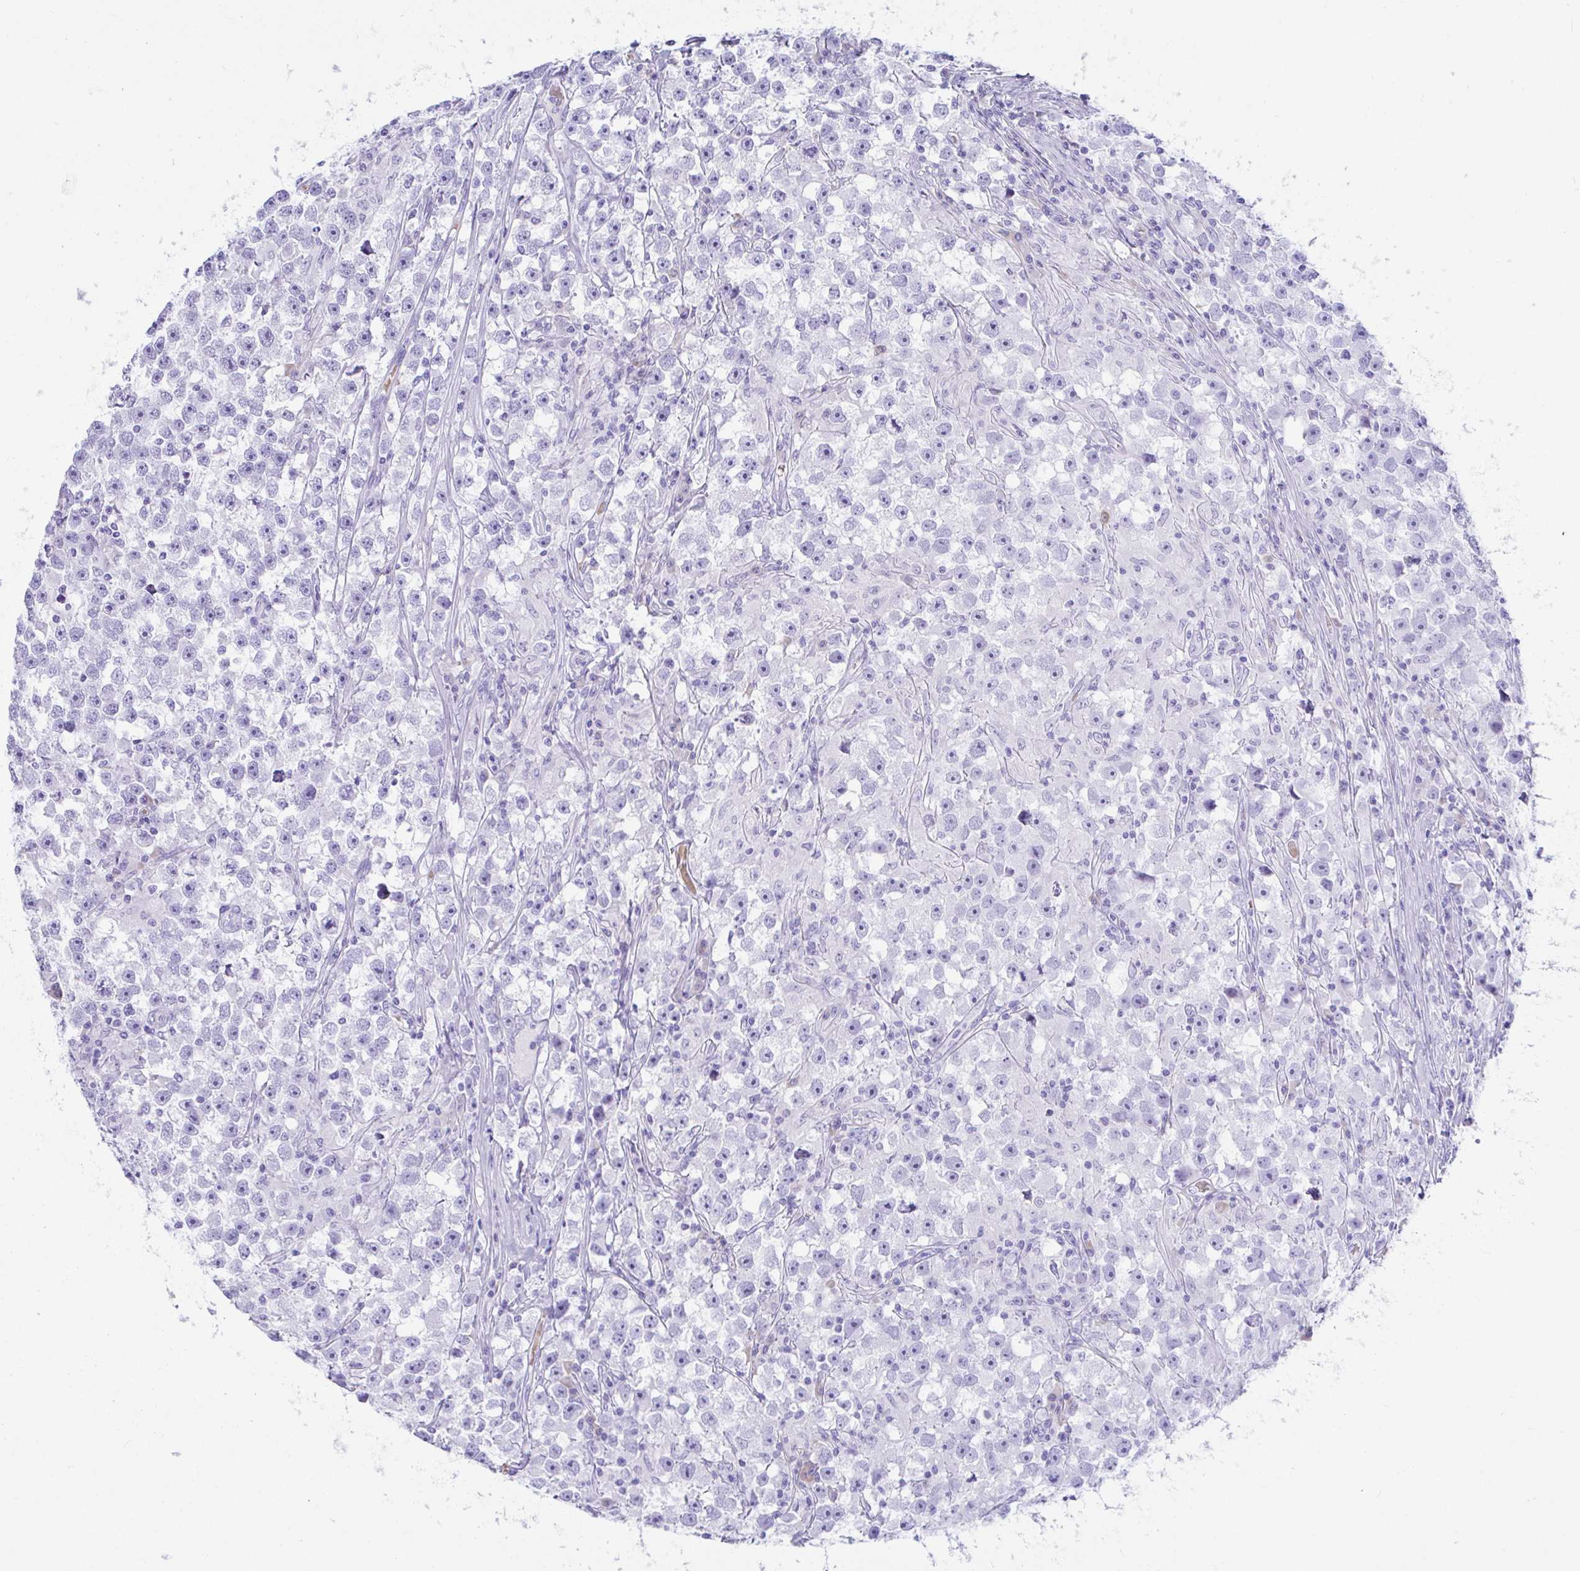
{"staining": {"intensity": "negative", "quantity": "none", "location": "none"}, "tissue": "testis cancer", "cell_type": "Tumor cells", "image_type": "cancer", "snomed": [{"axis": "morphology", "description": "Seminoma, NOS"}, {"axis": "topography", "description": "Testis"}], "caption": "Image shows no protein expression in tumor cells of testis cancer tissue.", "gene": "SEL1L2", "patient": {"sex": "male", "age": 33}}